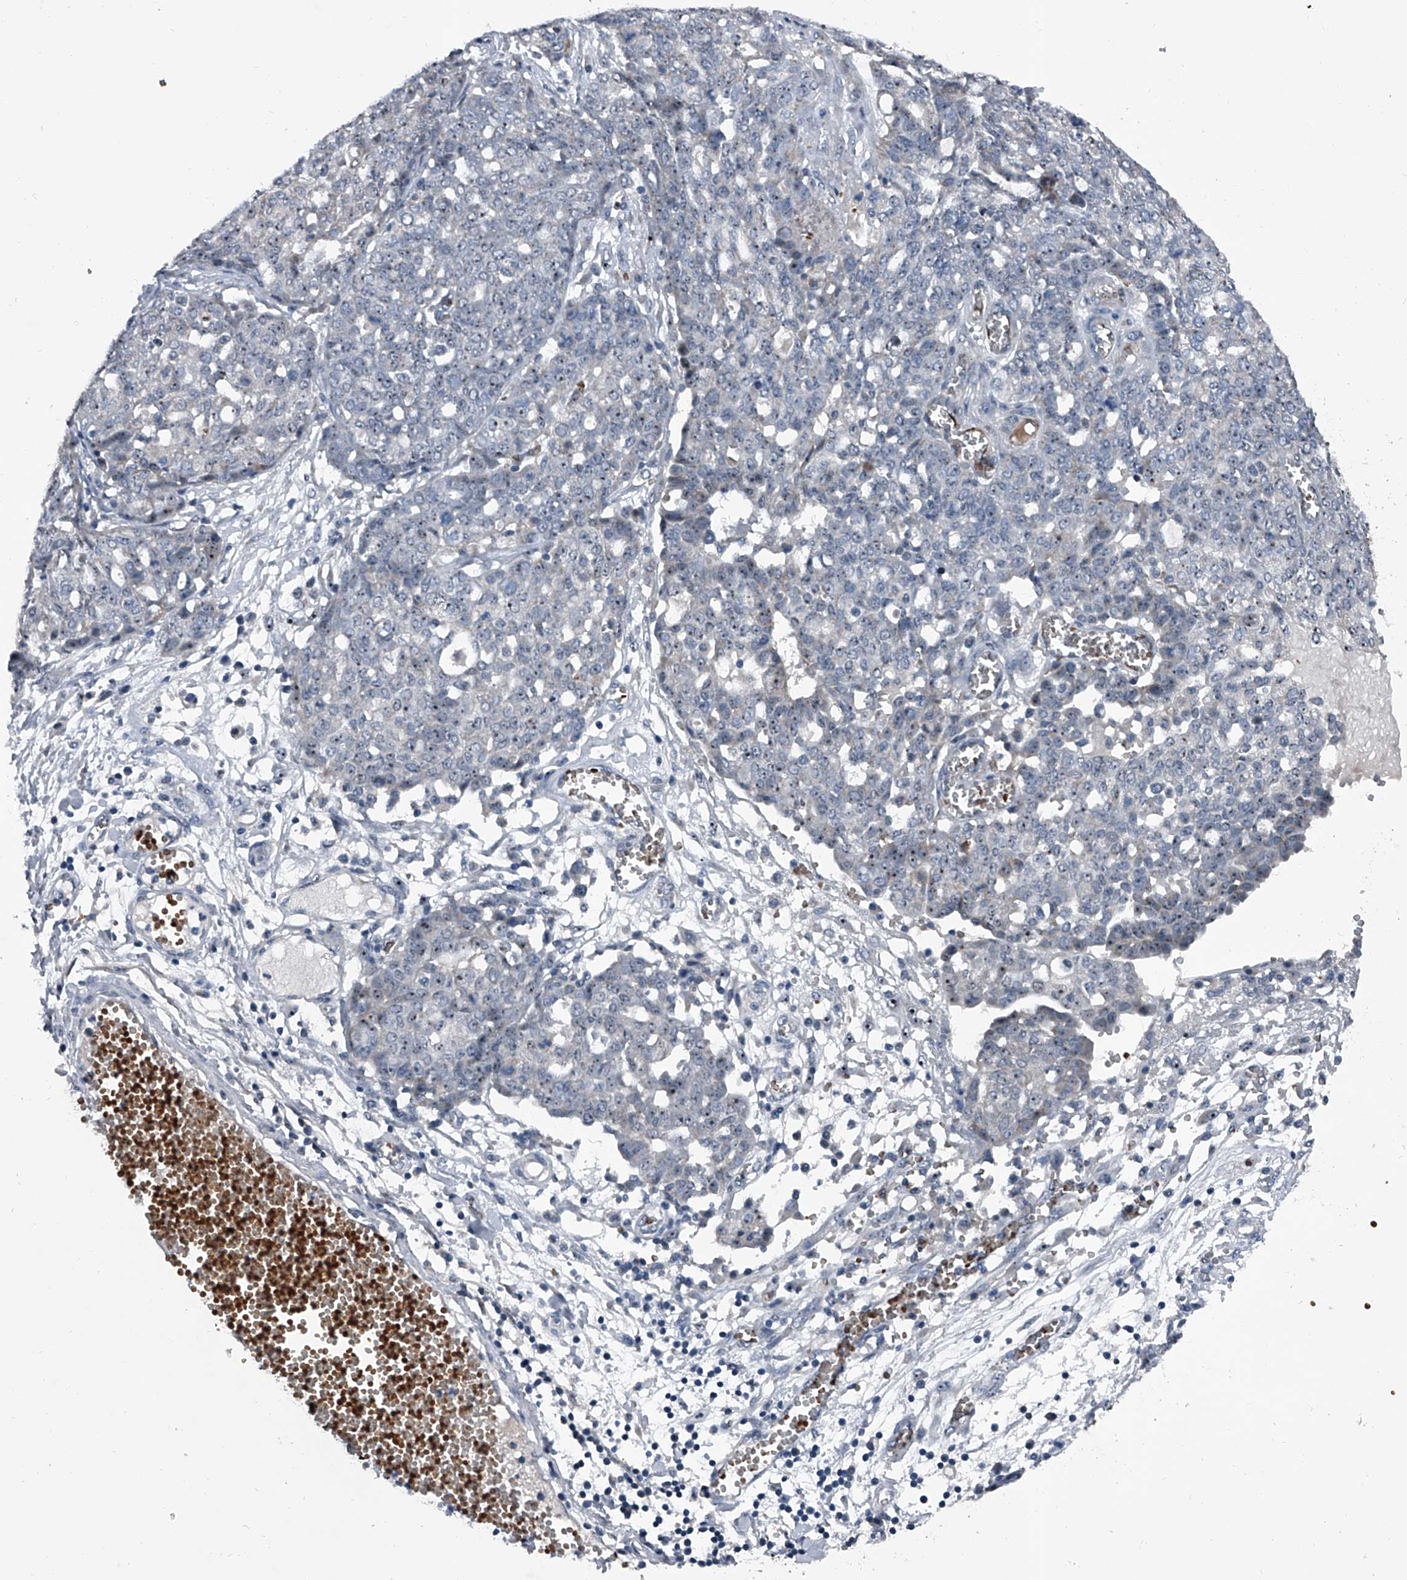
{"staining": {"intensity": "moderate", "quantity": "<25%", "location": "nuclear"}, "tissue": "ovarian cancer", "cell_type": "Tumor cells", "image_type": "cancer", "snomed": [{"axis": "morphology", "description": "Cystadenocarcinoma, serous, NOS"}, {"axis": "topography", "description": "Soft tissue"}, {"axis": "topography", "description": "Ovary"}], "caption": "Human ovarian cancer (serous cystadenocarcinoma) stained for a protein (brown) reveals moderate nuclear positive positivity in approximately <25% of tumor cells.", "gene": "CEP85L", "patient": {"sex": "female", "age": 57}}